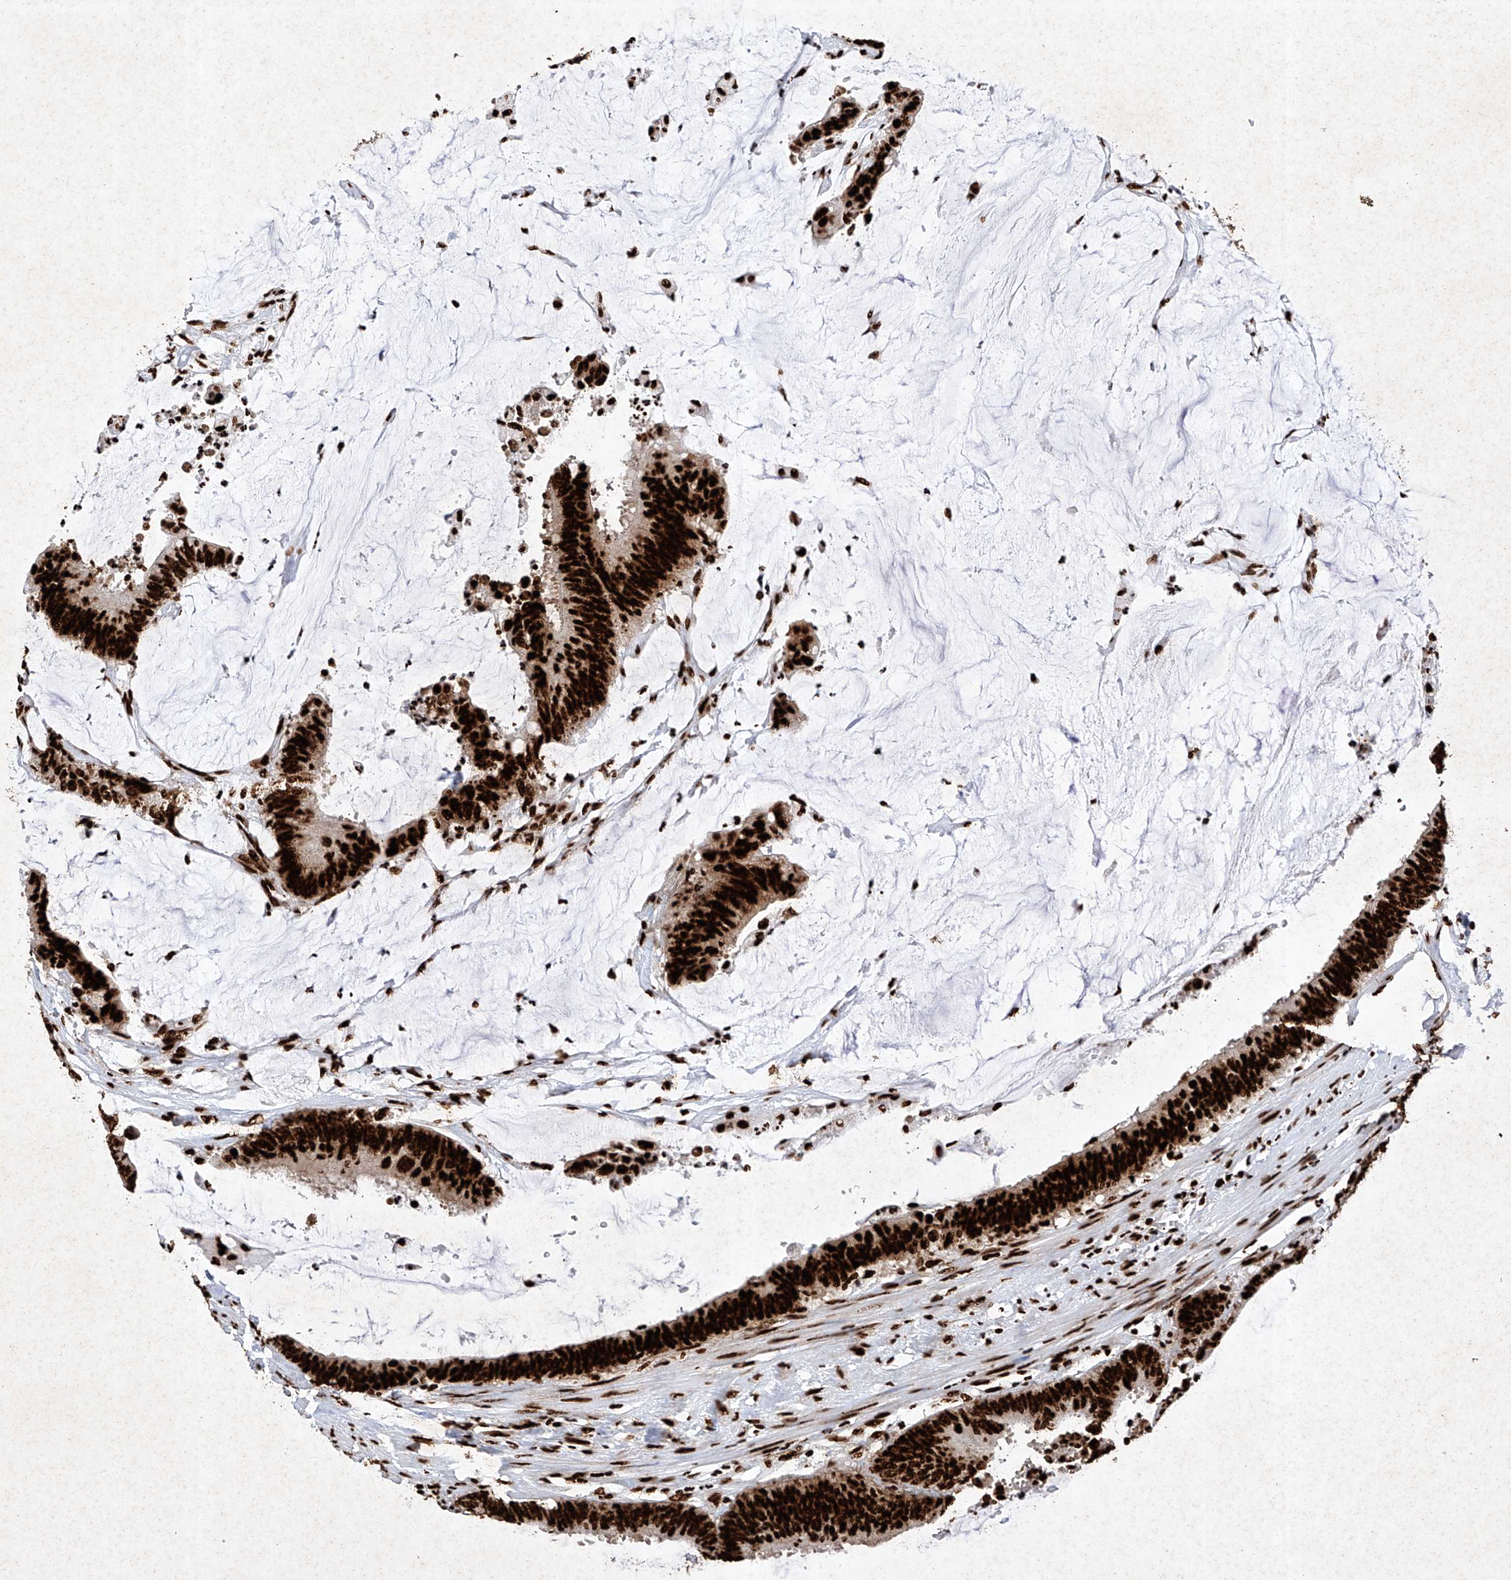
{"staining": {"intensity": "strong", "quantity": ">75%", "location": "nuclear"}, "tissue": "colorectal cancer", "cell_type": "Tumor cells", "image_type": "cancer", "snomed": [{"axis": "morphology", "description": "Adenocarcinoma, NOS"}, {"axis": "topography", "description": "Rectum"}], "caption": "Adenocarcinoma (colorectal) was stained to show a protein in brown. There is high levels of strong nuclear staining in approximately >75% of tumor cells.", "gene": "SRSF6", "patient": {"sex": "female", "age": 66}}